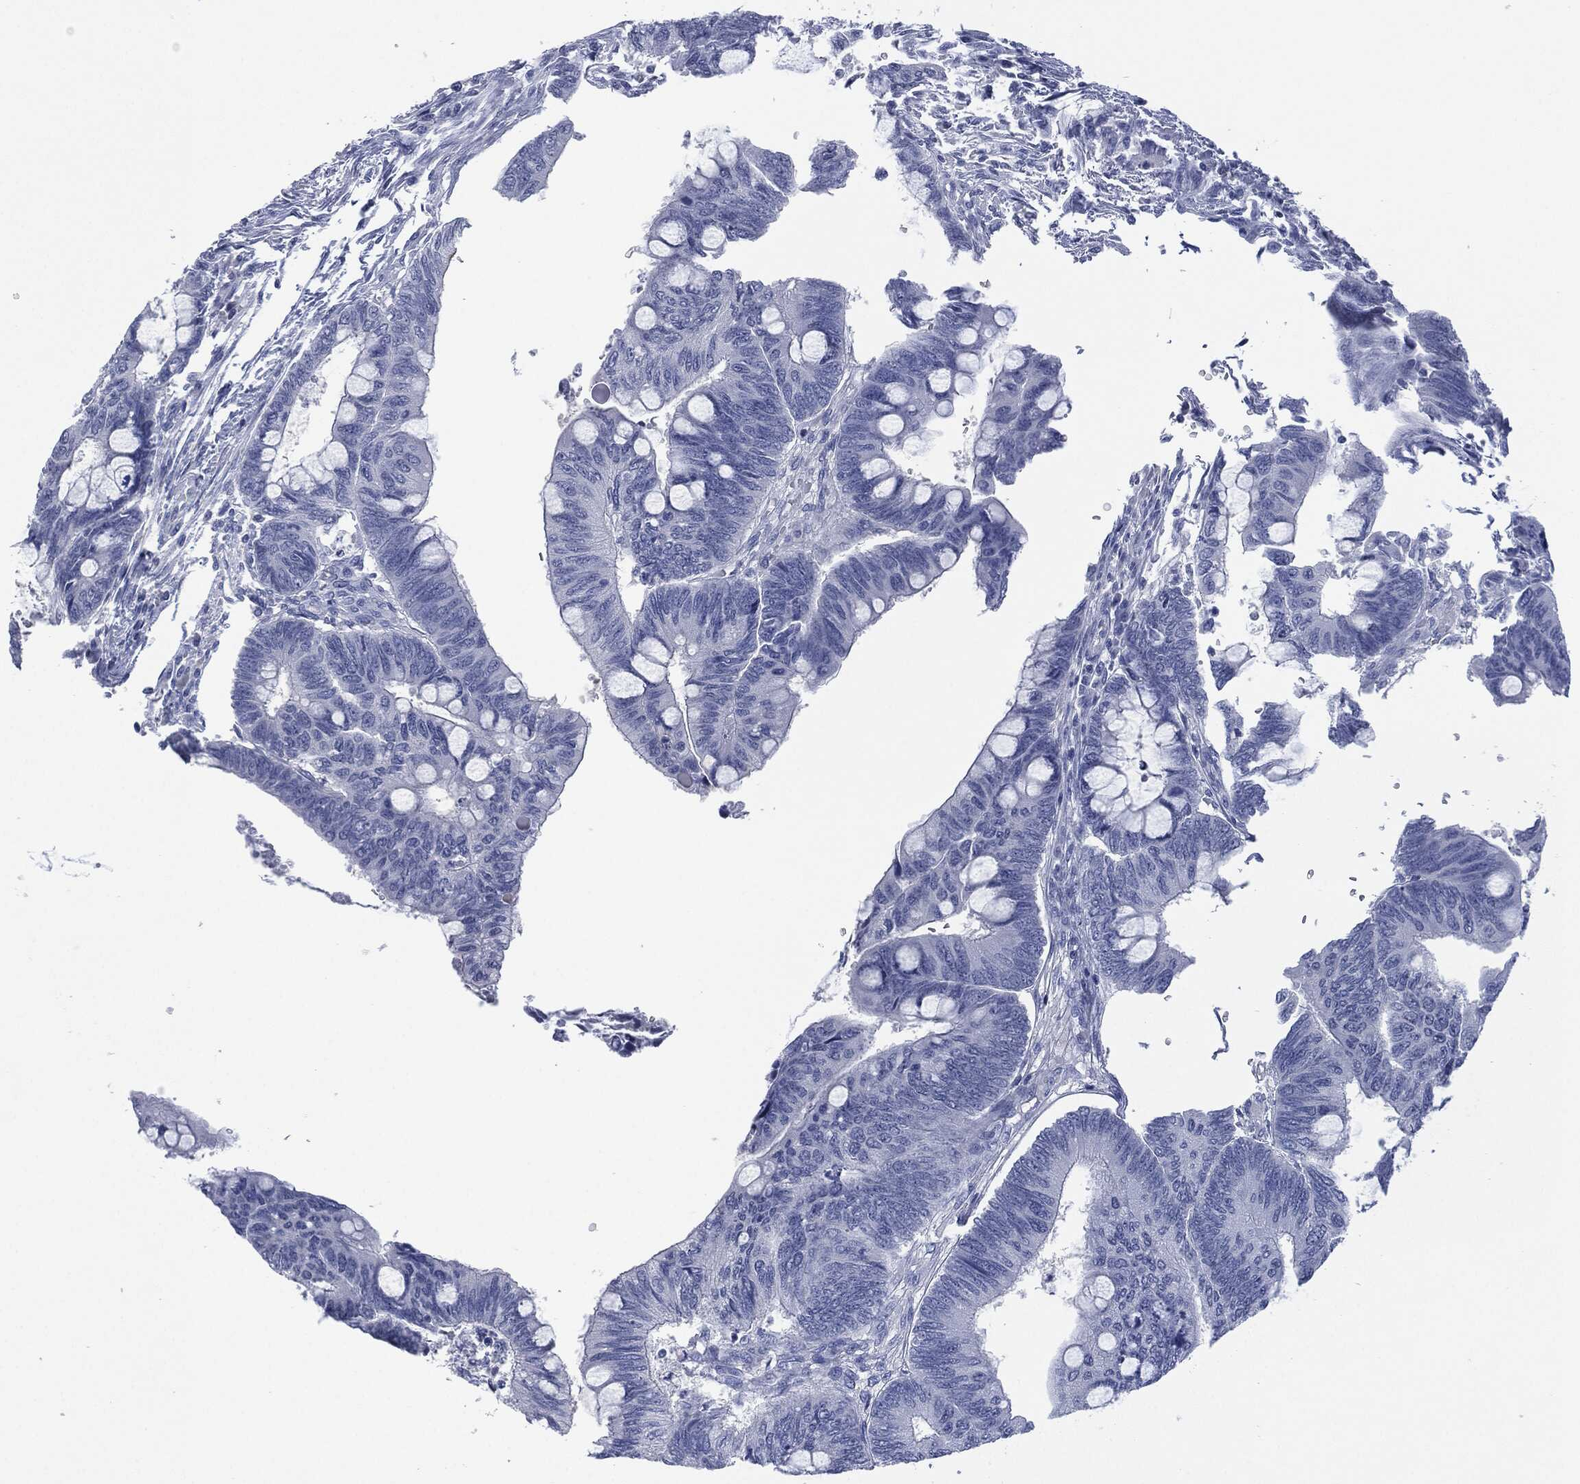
{"staining": {"intensity": "negative", "quantity": "none", "location": "none"}, "tissue": "colorectal cancer", "cell_type": "Tumor cells", "image_type": "cancer", "snomed": [{"axis": "morphology", "description": "Normal tissue, NOS"}, {"axis": "morphology", "description": "Adenocarcinoma, NOS"}, {"axis": "topography", "description": "Rectum"}, {"axis": "topography", "description": "Peripheral nerve tissue"}], "caption": "There is no significant expression in tumor cells of colorectal adenocarcinoma. The staining is performed using DAB brown chromogen with nuclei counter-stained in using hematoxylin.", "gene": "MUC16", "patient": {"sex": "male", "age": 92}}